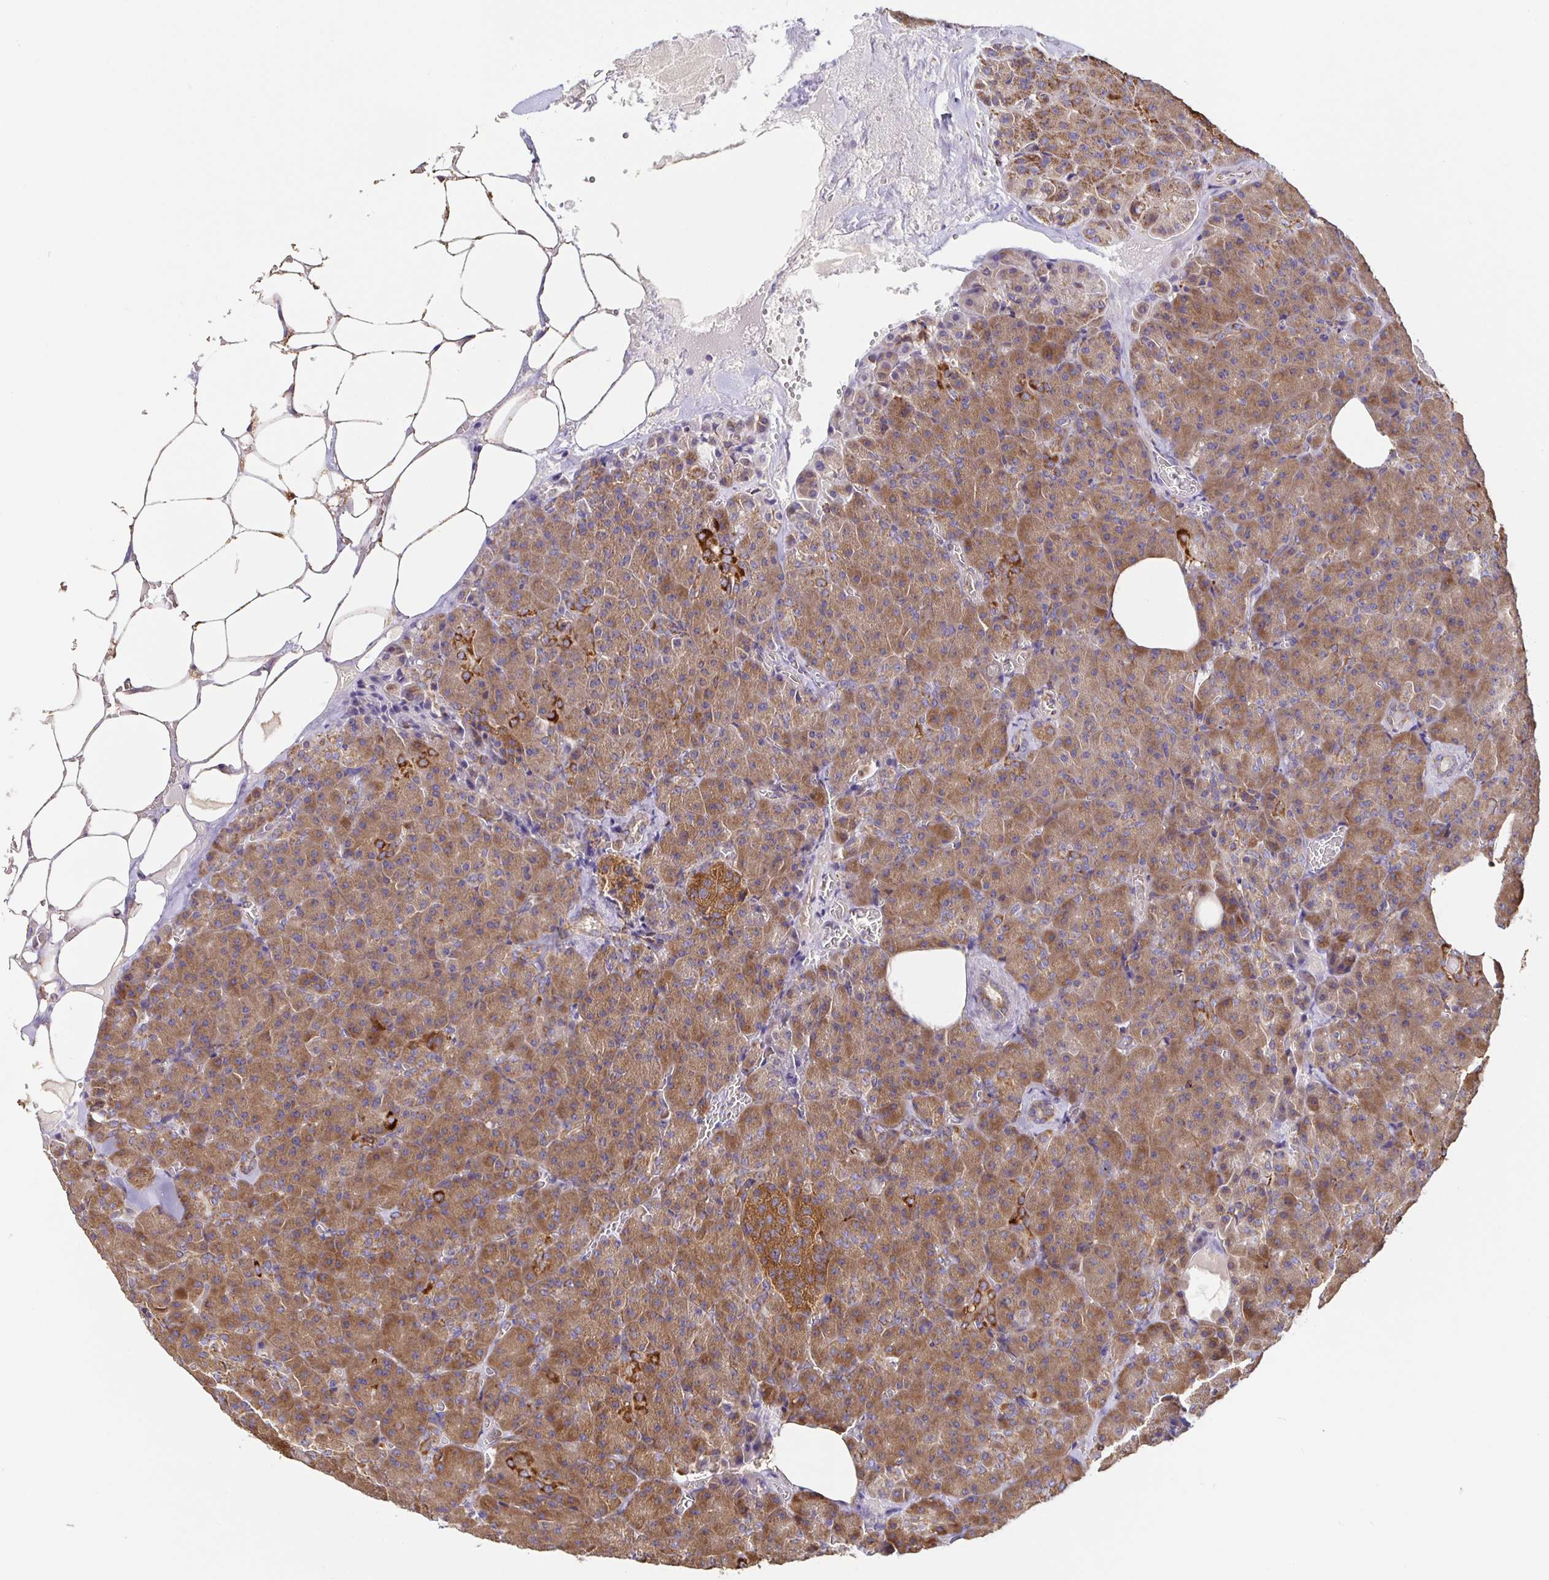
{"staining": {"intensity": "moderate", "quantity": ">75%", "location": "cytoplasmic/membranous"}, "tissue": "pancreas", "cell_type": "Exocrine glandular cells", "image_type": "normal", "snomed": [{"axis": "morphology", "description": "Normal tissue, NOS"}, {"axis": "topography", "description": "Pancreas"}], "caption": "Immunohistochemistry (IHC) (DAB (3,3'-diaminobenzidine)) staining of normal human pancreas demonstrates moderate cytoplasmic/membranous protein positivity in about >75% of exocrine glandular cells. (Stains: DAB (3,3'-diaminobenzidine) in brown, nuclei in blue, Microscopy: brightfield microscopy at high magnification).", "gene": "MAOA", "patient": {"sex": "female", "age": 74}}